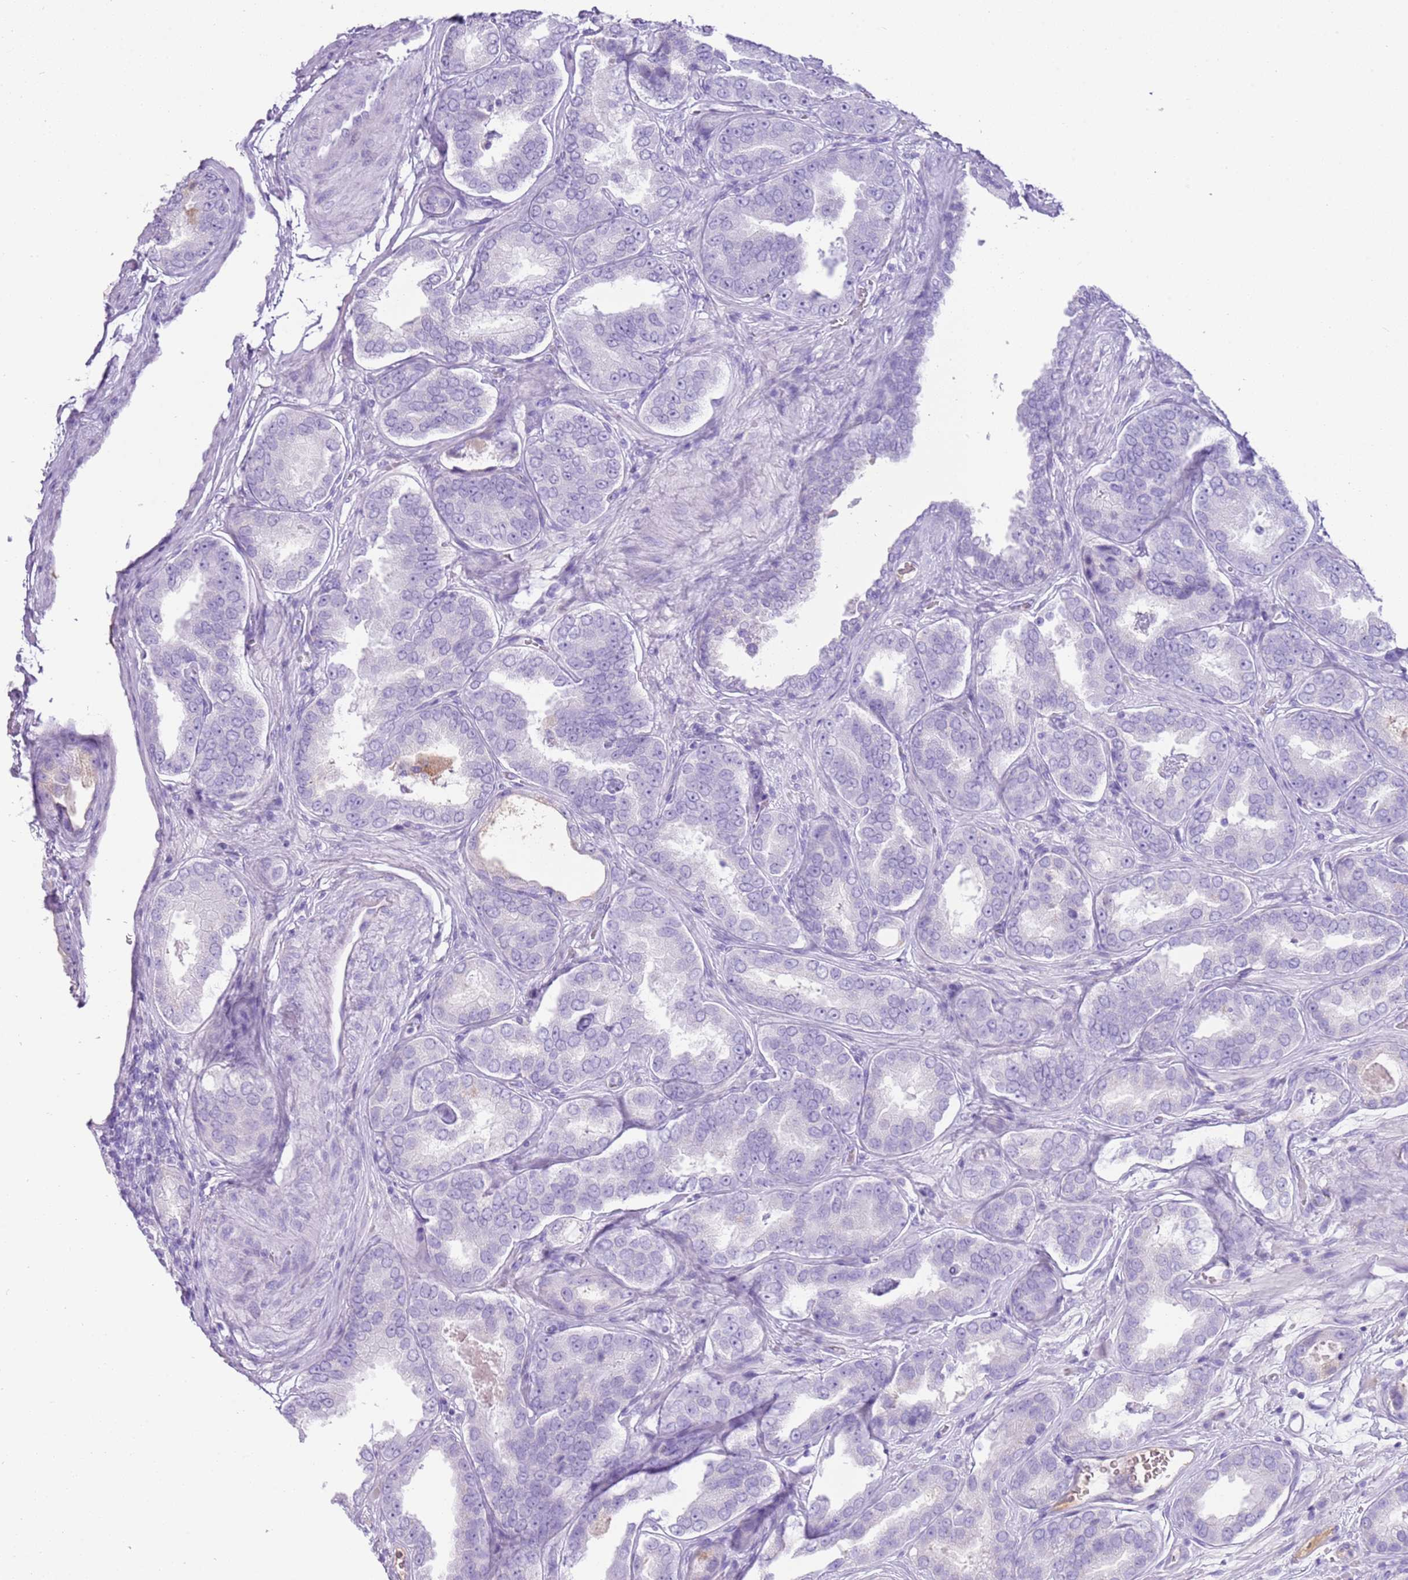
{"staining": {"intensity": "negative", "quantity": "none", "location": "none"}, "tissue": "prostate cancer", "cell_type": "Tumor cells", "image_type": "cancer", "snomed": [{"axis": "morphology", "description": "Adenocarcinoma, High grade"}, {"axis": "topography", "description": "Prostate"}], "caption": "An image of human prostate cancer is negative for staining in tumor cells.", "gene": "IGKV3D-11", "patient": {"sex": "male", "age": 72}}